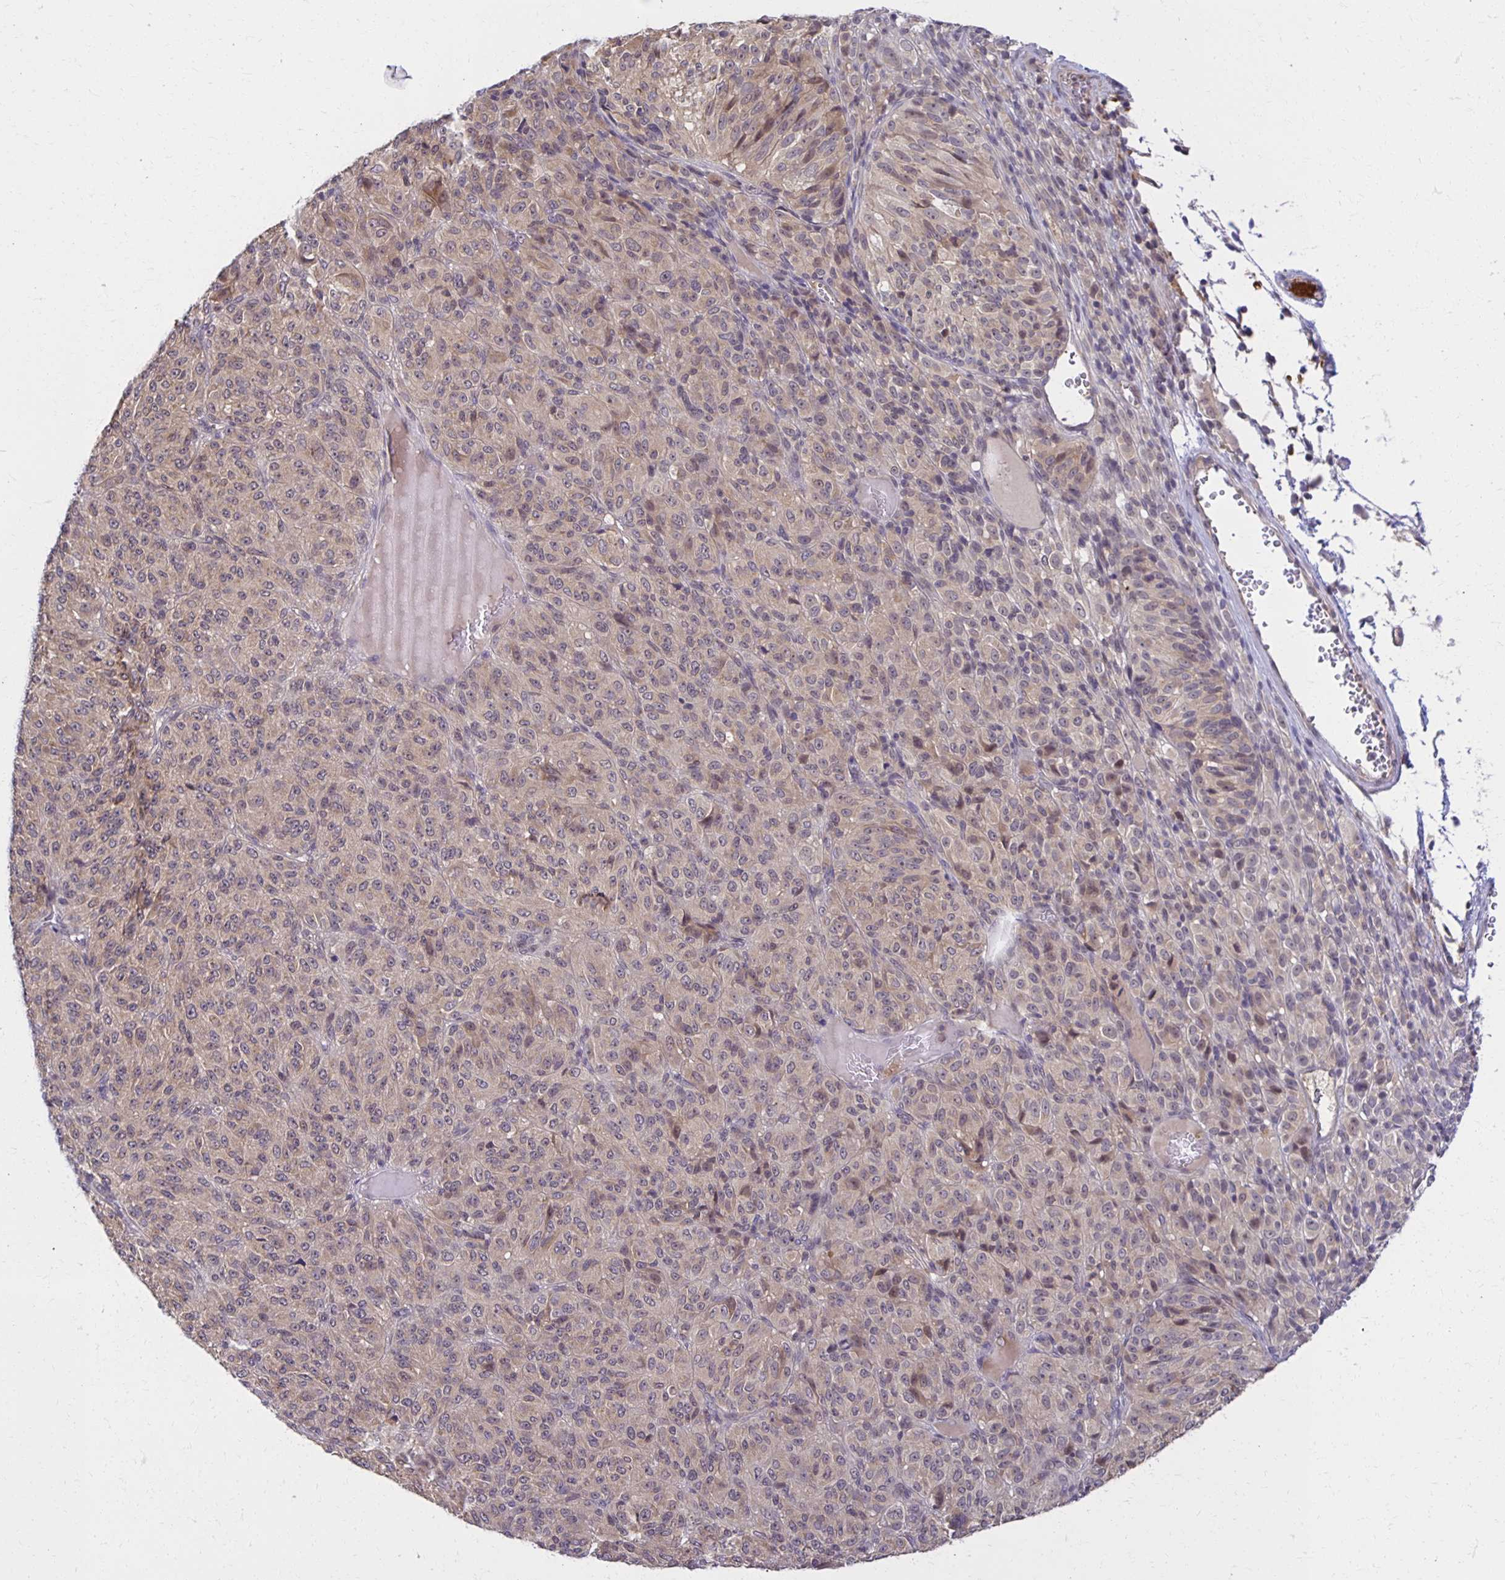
{"staining": {"intensity": "negative", "quantity": "none", "location": "none"}, "tissue": "melanoma", "cell_type": "Tumor cells", "image_type": "cancer", "snomed": [{"axis": "morphology", "description": "Malignant melanoma, Metastatic site"}, {"axis": "topography", "description": "Brain"}], "caption": "Tumor cells are negative for protein expression in human melanoma.", "gene": "MIEN1", "patient": {"sex": "female", "age": 56}}